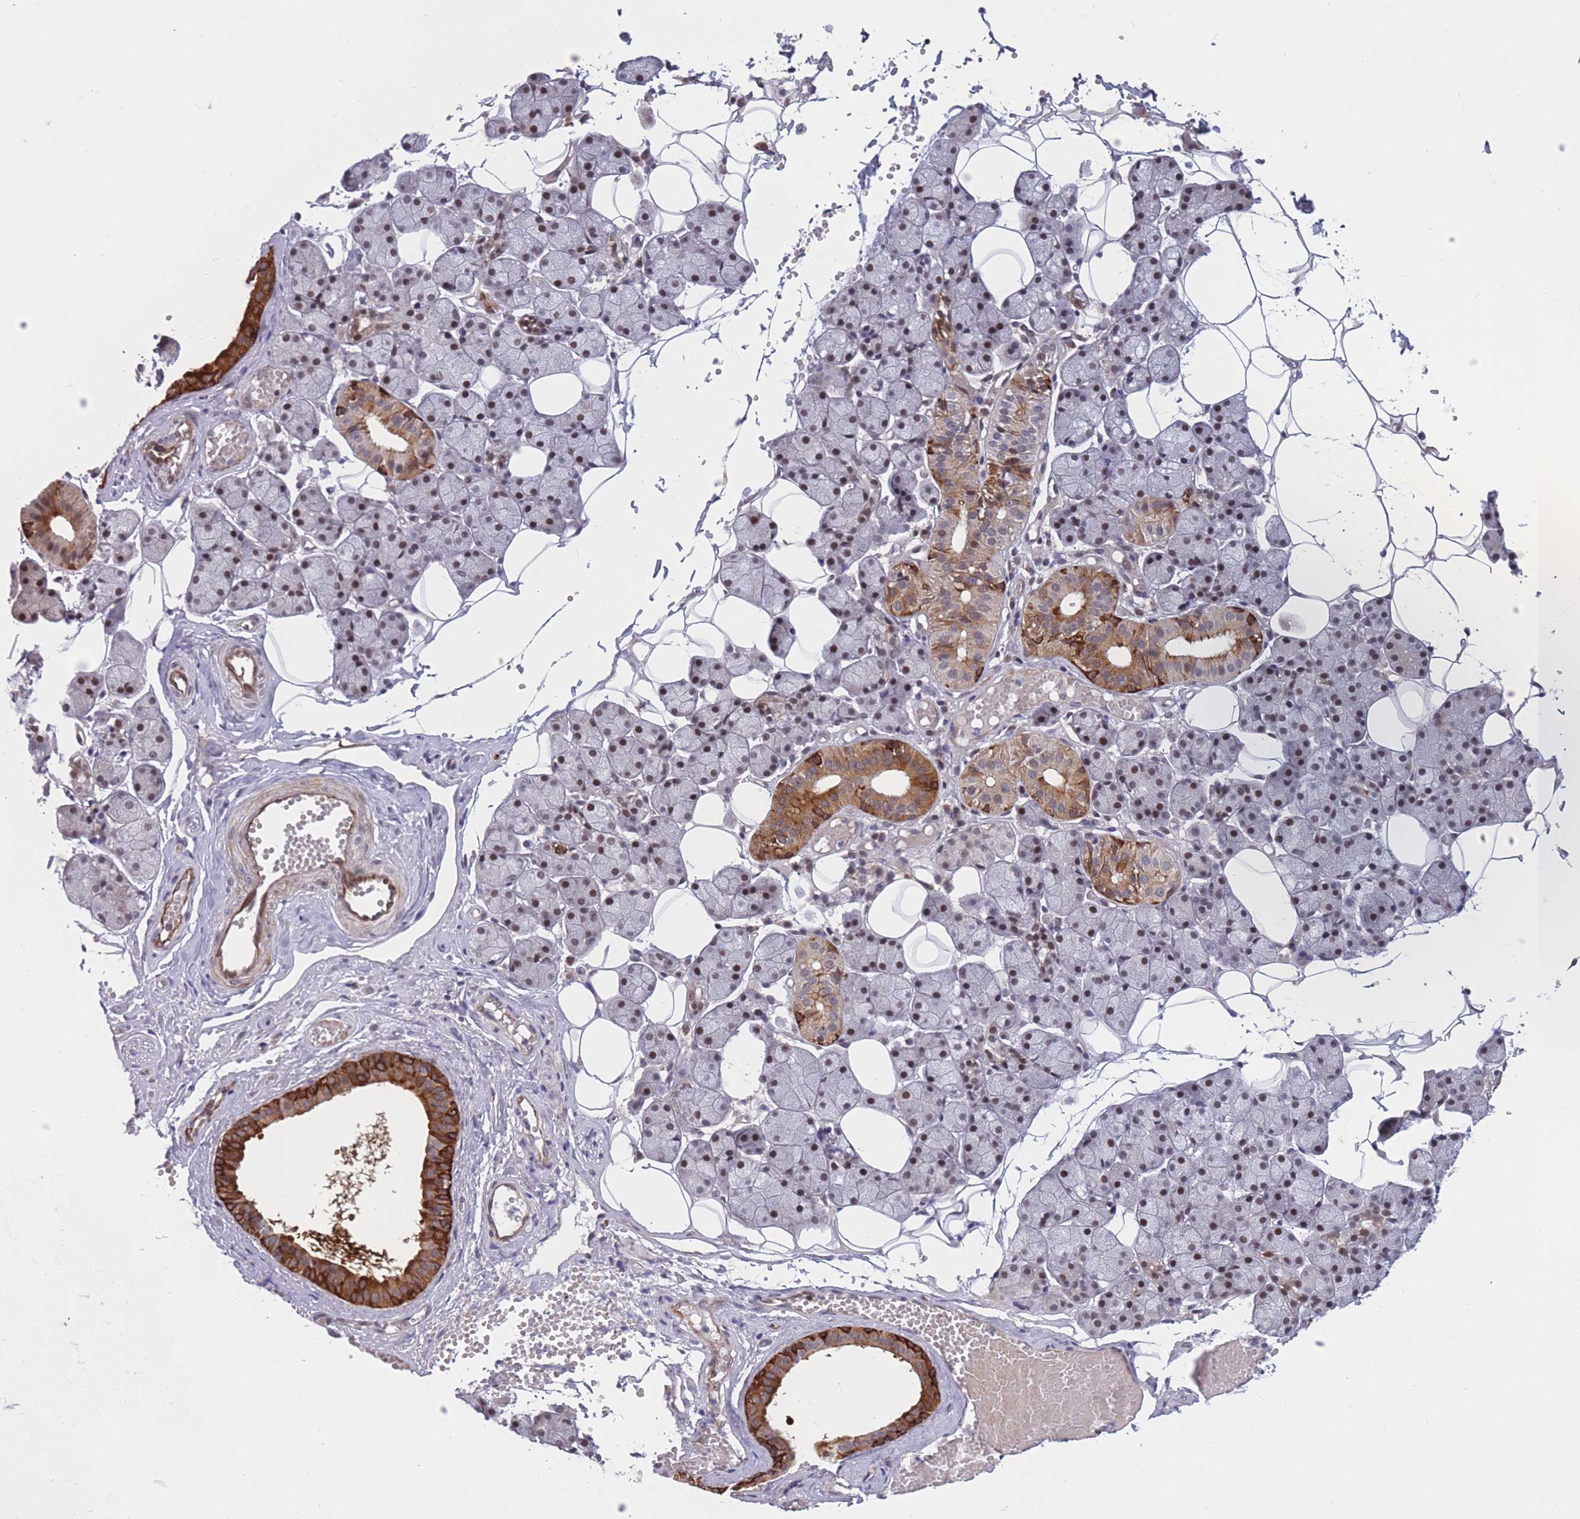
{"staining": {"intensity": "strong", "quantity": "<25%", "location": "cytoplasmic/membranous"}, "tissue": "salivary gland", "cell_type": "Glandular cells", "image_type": "normal", "snomed": [{"axis": "morphology", "description": "Normal tissue, NOS"}, {"axis": "topography", "description": "Salivary gland"}], "caption": "Glandular cells display strong cytoplasmic/membranous positivity in about <25% of cells in normal salivary gland.", "gene": "BCL9L", "patient": {"sex": "female", "age": 33}}